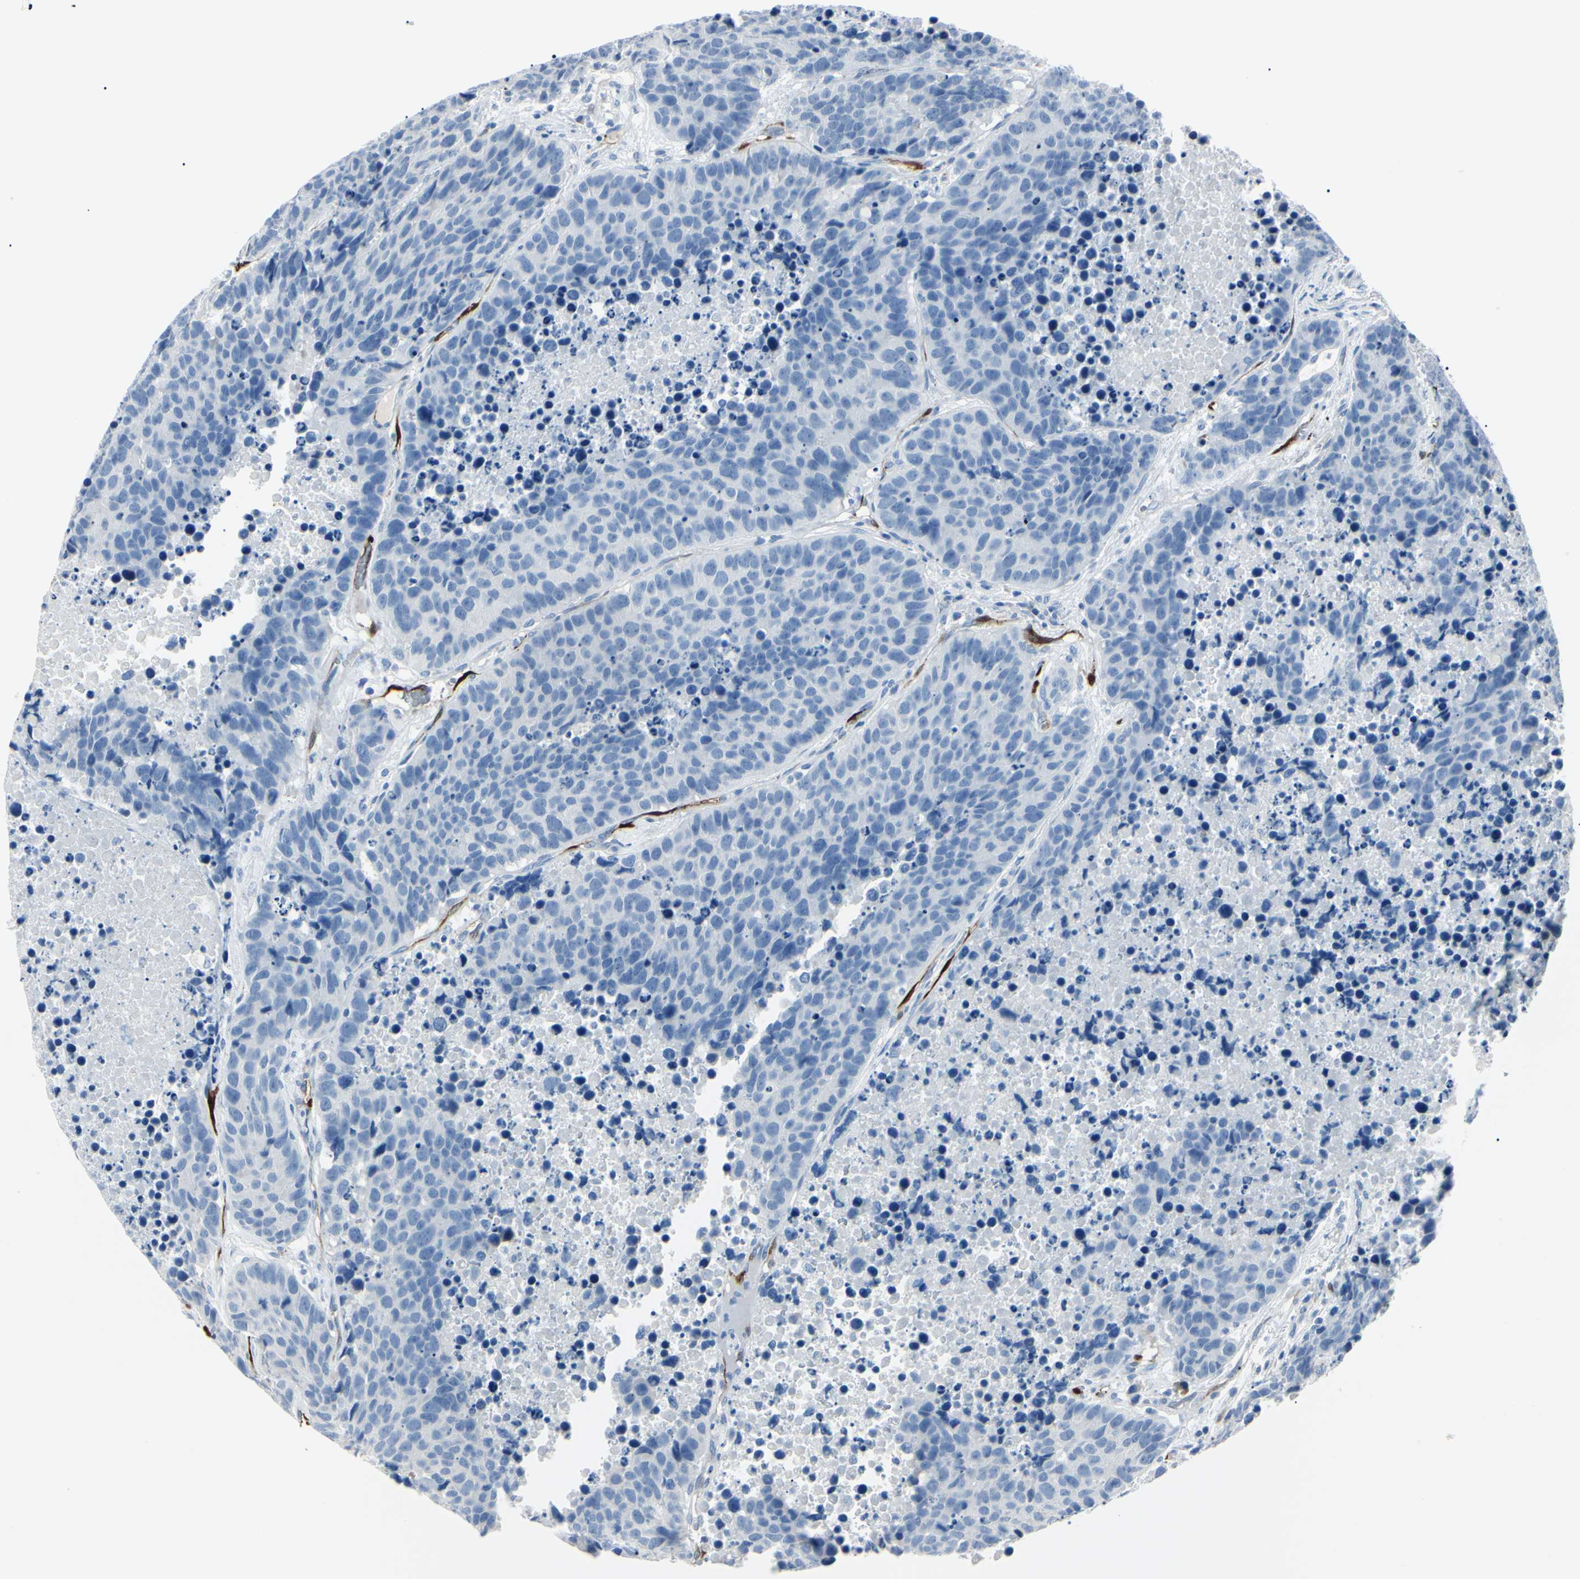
{"staining": {"intensity": "negative", "quantity": "none", "location": "none"}, "tissue": "carcinoid", "cell_type": "Tumor cells", "image_type": "cancer", "snomed": [{"axis": "morphology", "description": "Carcinoid, malignant, NOS"}, {"axis": "topography", "description": "Lung"}], "caption": "IHC micrograph of malignant carcinoid stained for a protein (brown), which demonstrates no positivity in tumor cells.", "gene": "CA2", "patient": {"sex": "male", "age": 60}}